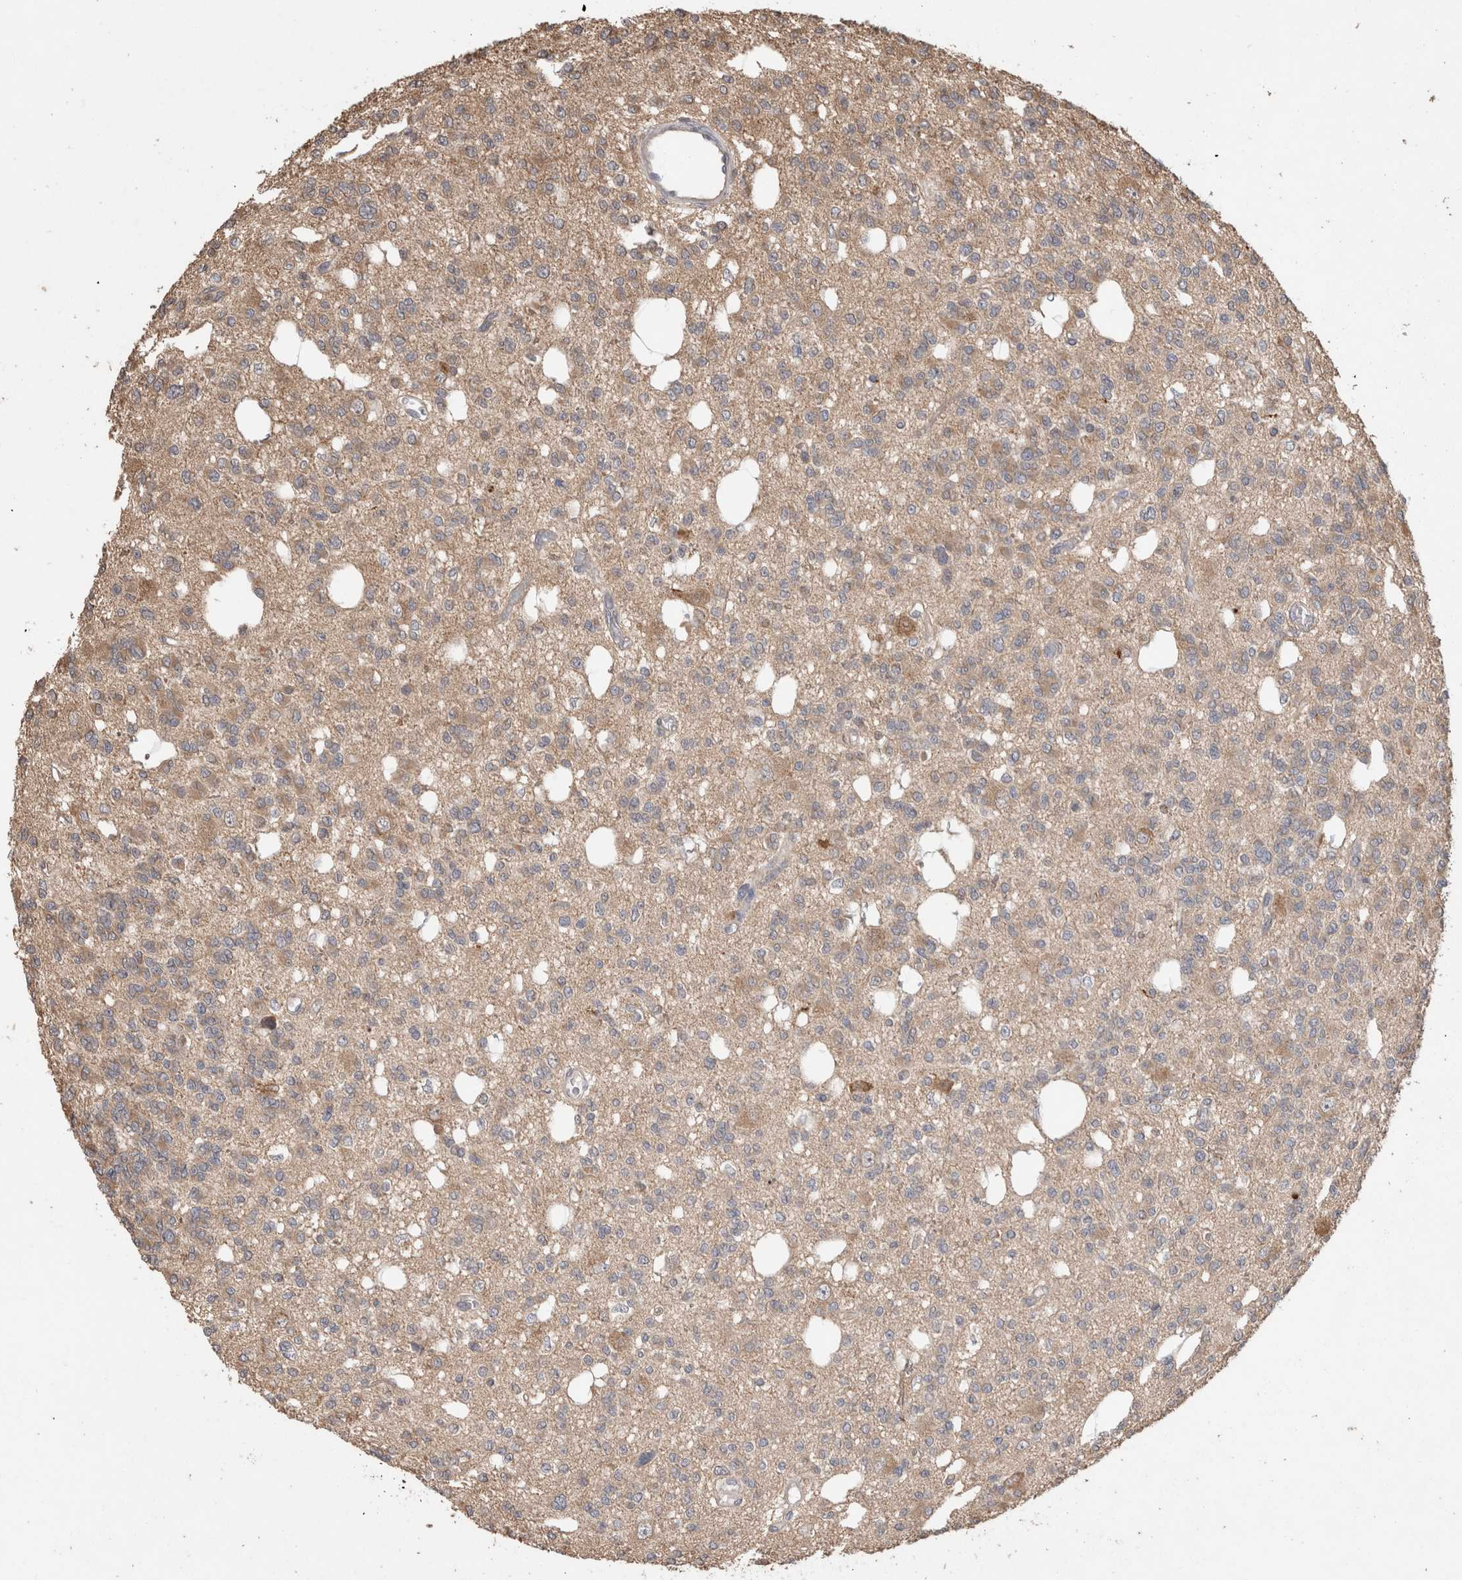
{"staining": {"intensity": "weak", "quantity": "<25%", "location": "cytoplasmic/membranous"}, "tissue": "glioma", "cell_type": "Tumor cells", "image_type": "cancer", "snomed": [{"axis": "morphology", "description": "Glioma, malignant, Low grade"}, {"axis": "topography", "description": "Brain"}], "caption": "Immunohistochemical staining of glioma exhibits no significant staining in tumor cells. (Stains: DAB (3,3'-diaminobenzidine) IHC with hematoxylin counter stain, Microscopy: brightfield microscopy at high magnification).", "gene": "TRIM5", "patient": {"sex": "male", "age": 38}}